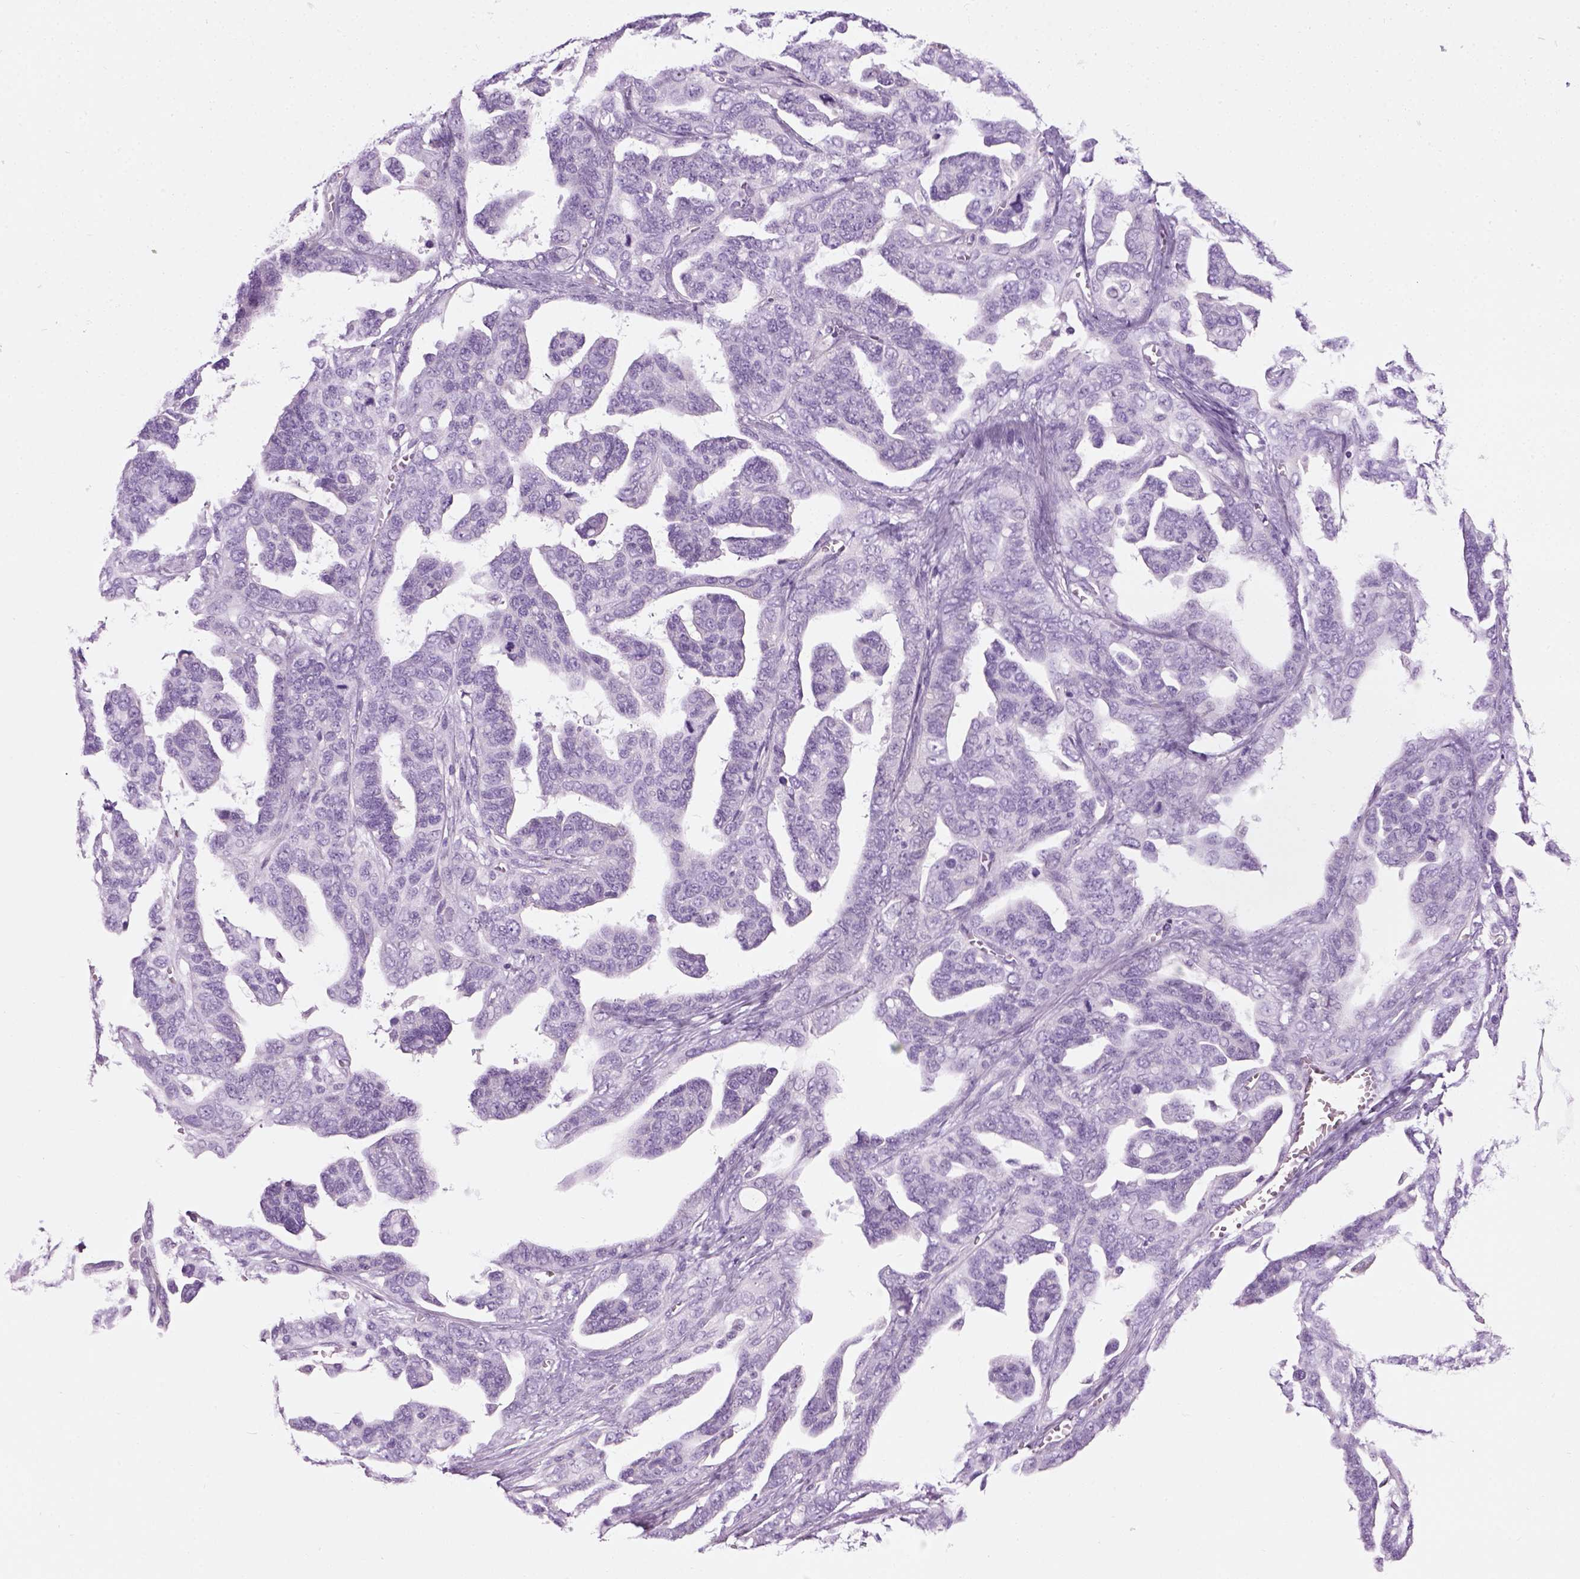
{"staining": {"intensity": "negative", "quantity": "none", "location": "none"}, "tissue": "ovarian cancer", "cell_type": "Tumor cells", "image_type": "cancer", "snomed": [{"axis": "morphology", "description": "Cystadenocarcinoma, serous, NOS"}, {"axis": "topography", "description": "Ovary"}], "caption": "There is no significant positivity in tumor cells of ovarian serous cystadenocarcinoma.", "gene": "CIBAR2", "patient": {"sex": "female", "age": 69}}